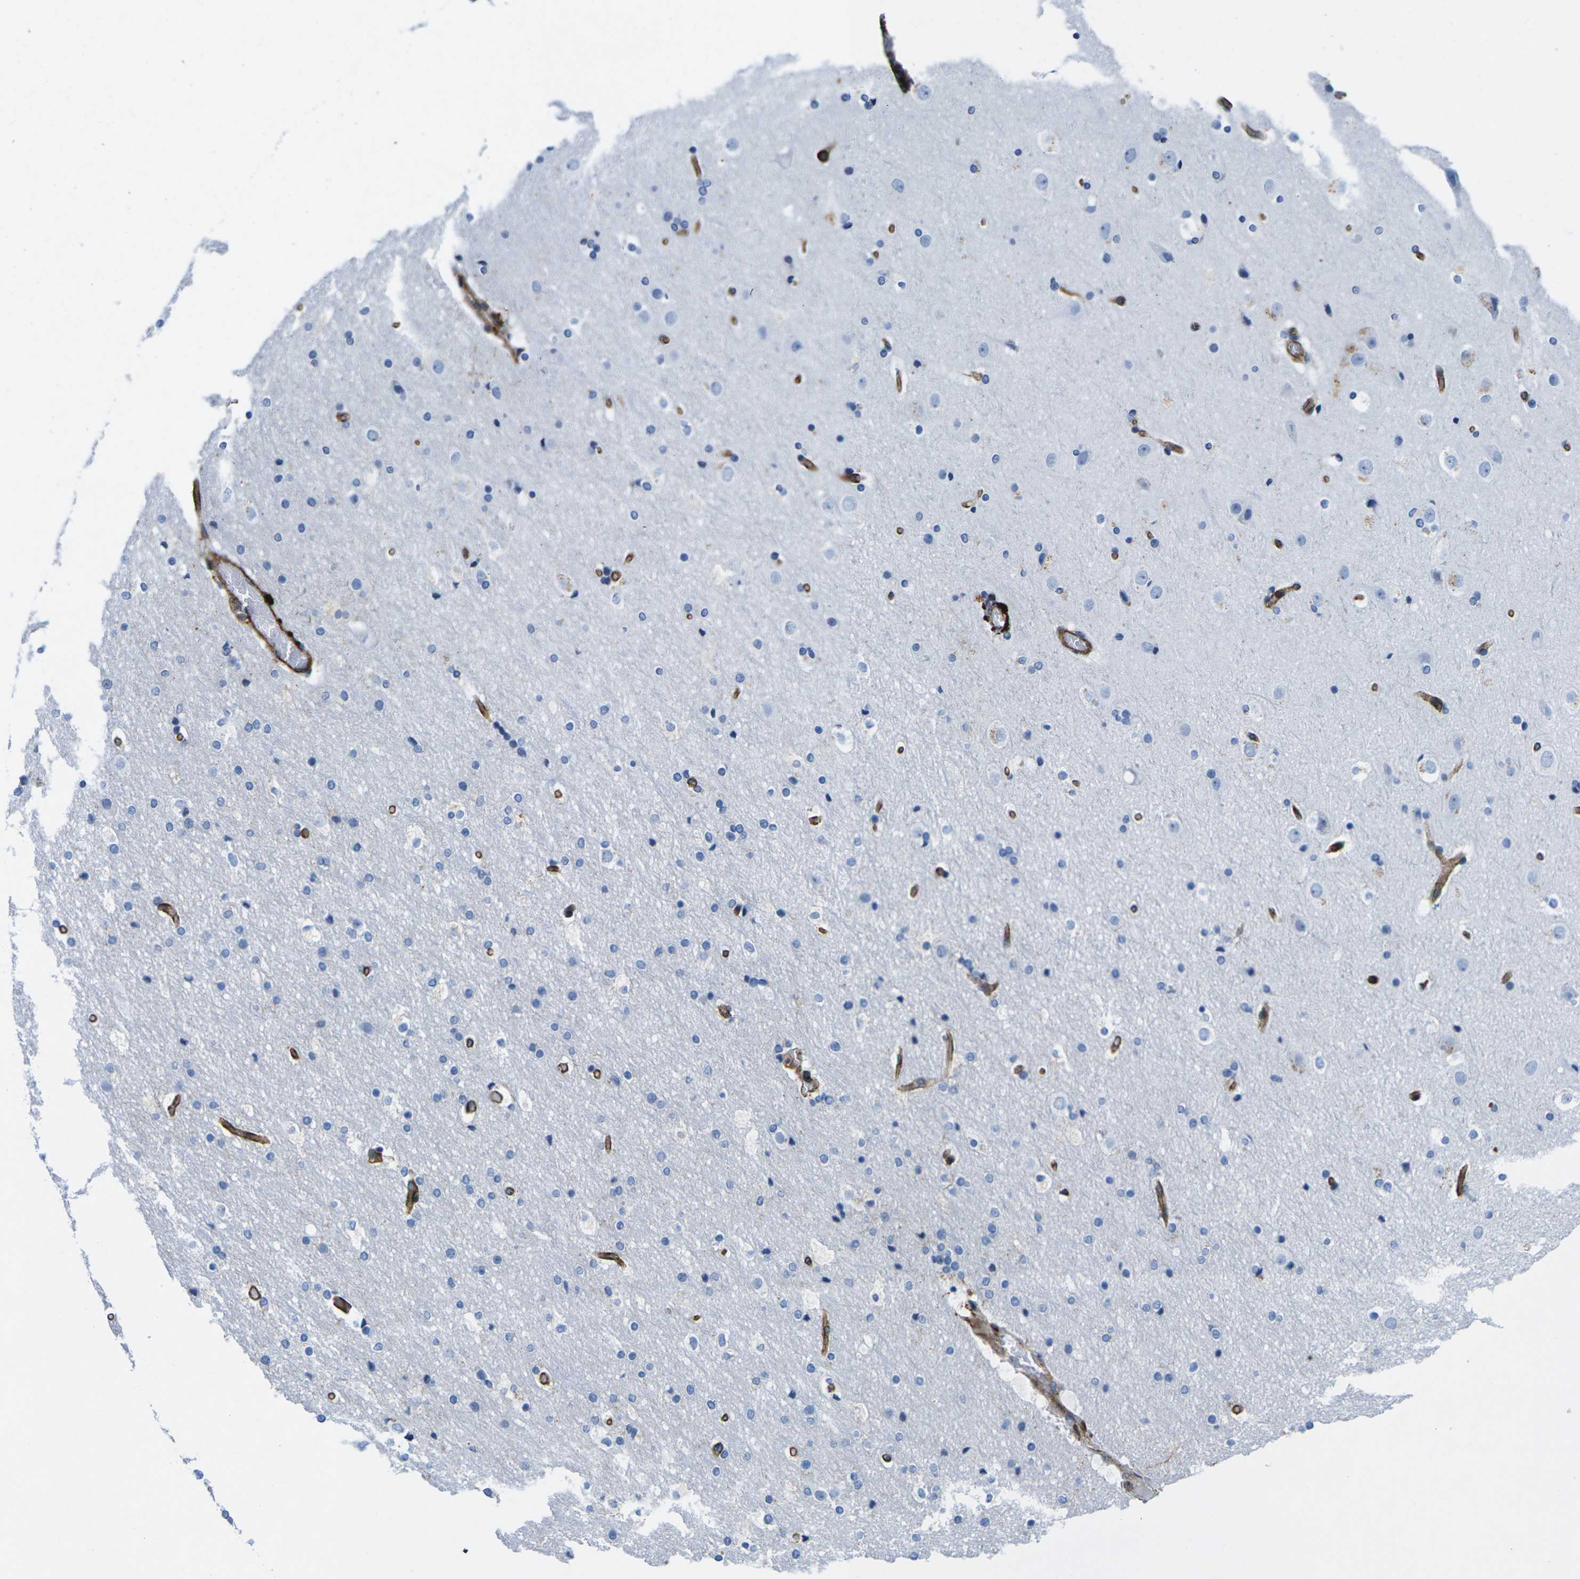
{"staining": {"intensity": "strong", "quantity": ">75%", "location": "cytoplasmic/membranous"}, "tissue": "cerebral cortex", "cell_type": "Endothelial cells", "image_type": "normal", "snomed": [{"axis": "morphology", "description": "Normal tissue, NOS"}, {"axis": "topography", "description": "Cerebral cortex"}], "caption": "Immunohistochemistry histopathology image of unremarkable cerebral cortex: human cerebral cortex stained using immunohistochemistry (IHC) exhibits high levels of strong protein expression localized specifically in the cytoplasmic/membranous of endothelial cells, appearing as a cytoplasmic/membranous brown color.", "gene": "IQGAP1", "patient": {"sex": "male", "age": 57}}